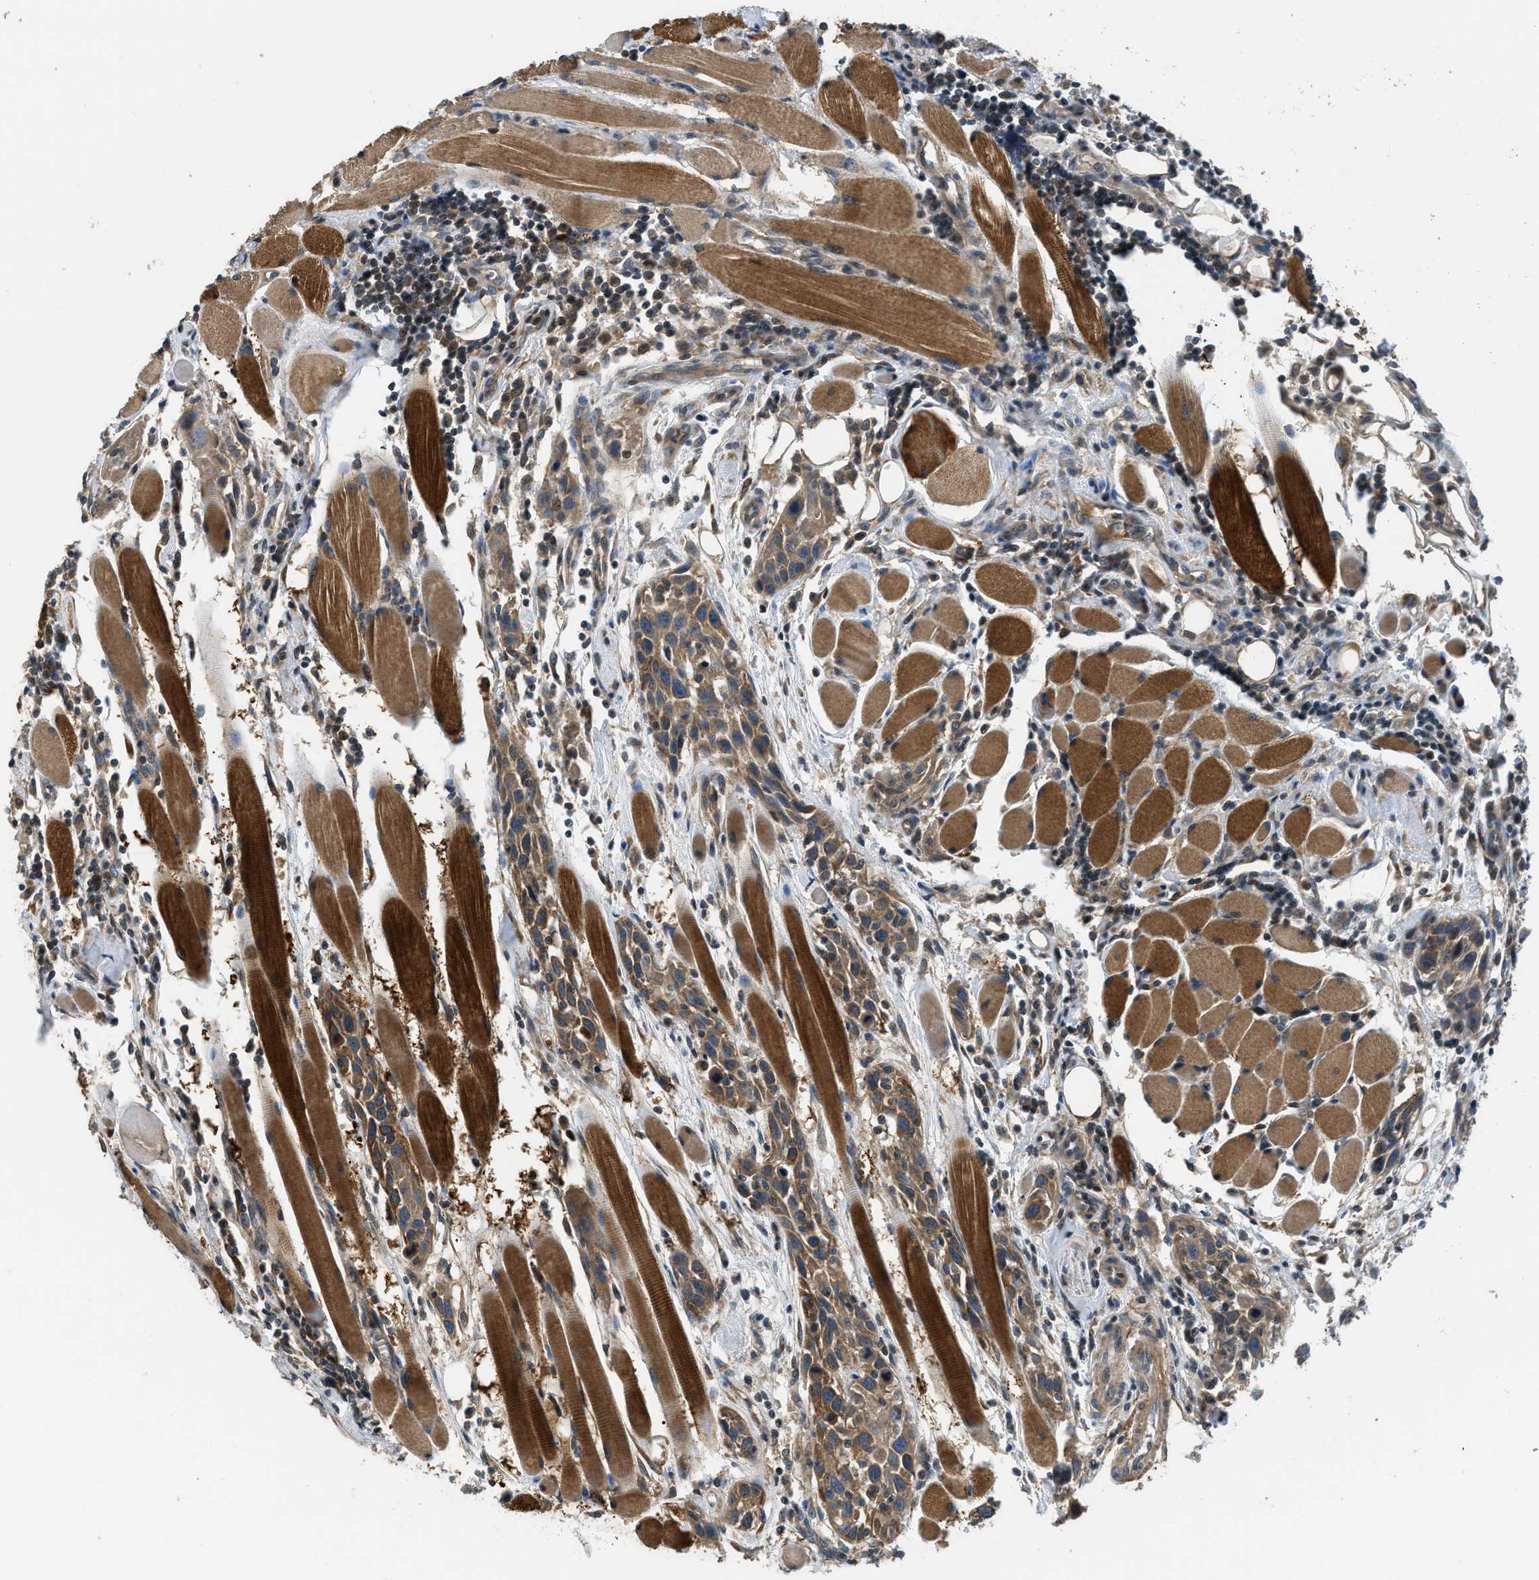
{"staining": {"intensity": "moderate", "quantity": ">75%", "location": "cytoplasmic/membranous"}, "tissue": "head and neck cancer", "cell_type": "Tumor cells", "image_type": "cancer", "snomed": [{"axis": "morphology", "description": "Squamous cell carcinoma, NOS"}, {"axis": "topography", "description": "Oral tissue"}, {"axis": "topography", "description": "Head-Neck"}], "caption": "Moderate cytoplasmic/membranous expression for a protein is present in approximately >75% of tumor cells of head and neck cancer (squamous cell carcinoma) using immunohistochemistry.", "gene": "SSH2", "patient": {"sex": "female", "age": 50}}